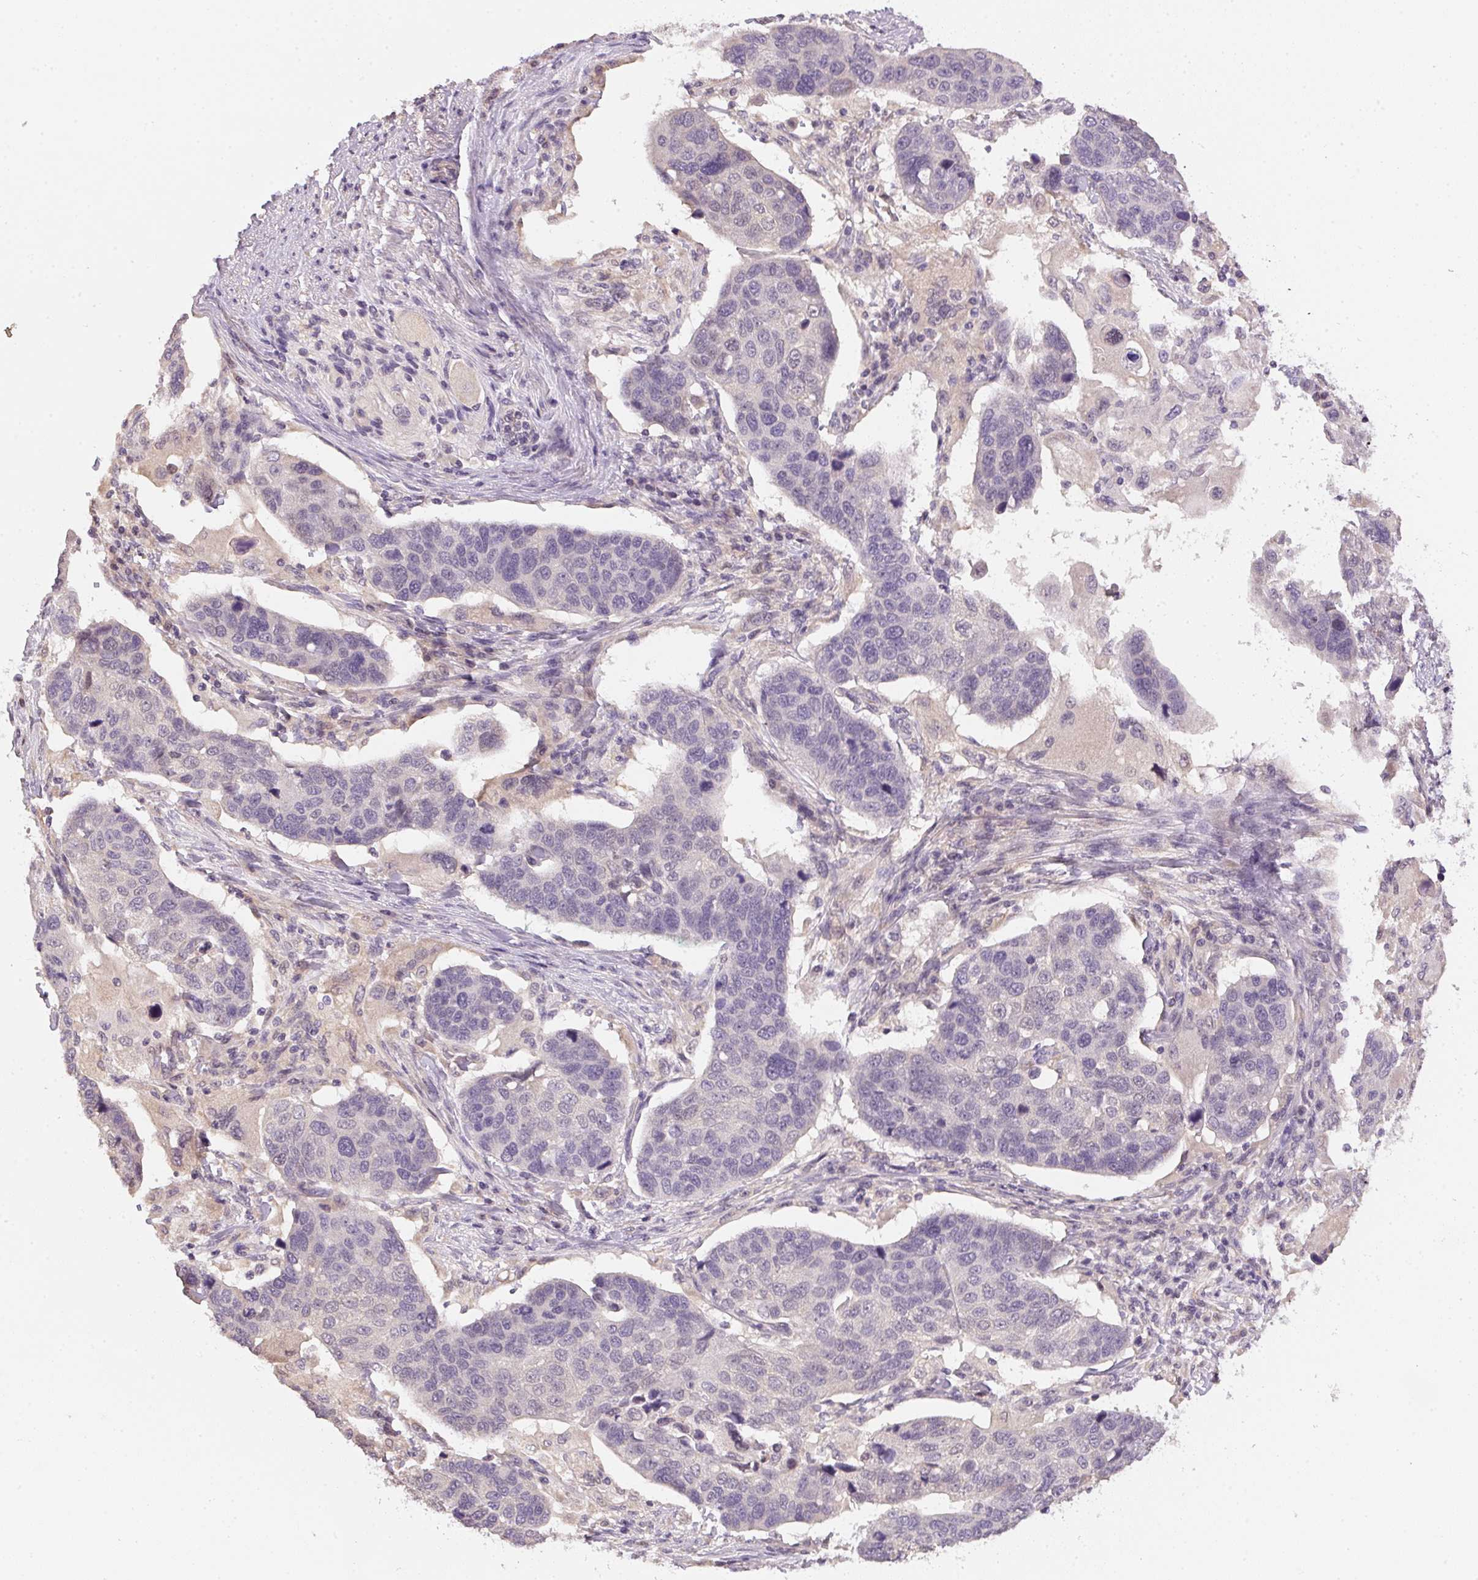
{"staining": {"intensity": "negative", "quantity": "none", "location": "none"}, "tissue": "lung cancer", "cell_type": "Tumor cells", "image_type": "cancer", "snomed": [{"axis": "morphology", "description": "Squamous cell carcinoma, NOS"}, {"axis": "topography", "description": "Lymph node"}, {"axis": "topography", "description": "Lung"}], "caption": "Squamous cell carcinoma (lung) was stained to show a protein in brown. There is no significant staining in tumor cells. The staining is performed using DAB brown chromogen with nuclei counter-stained in using hematoxylin.", "gene": "ALDH8A1", "patient": {"sex": "male", "age": 61}}